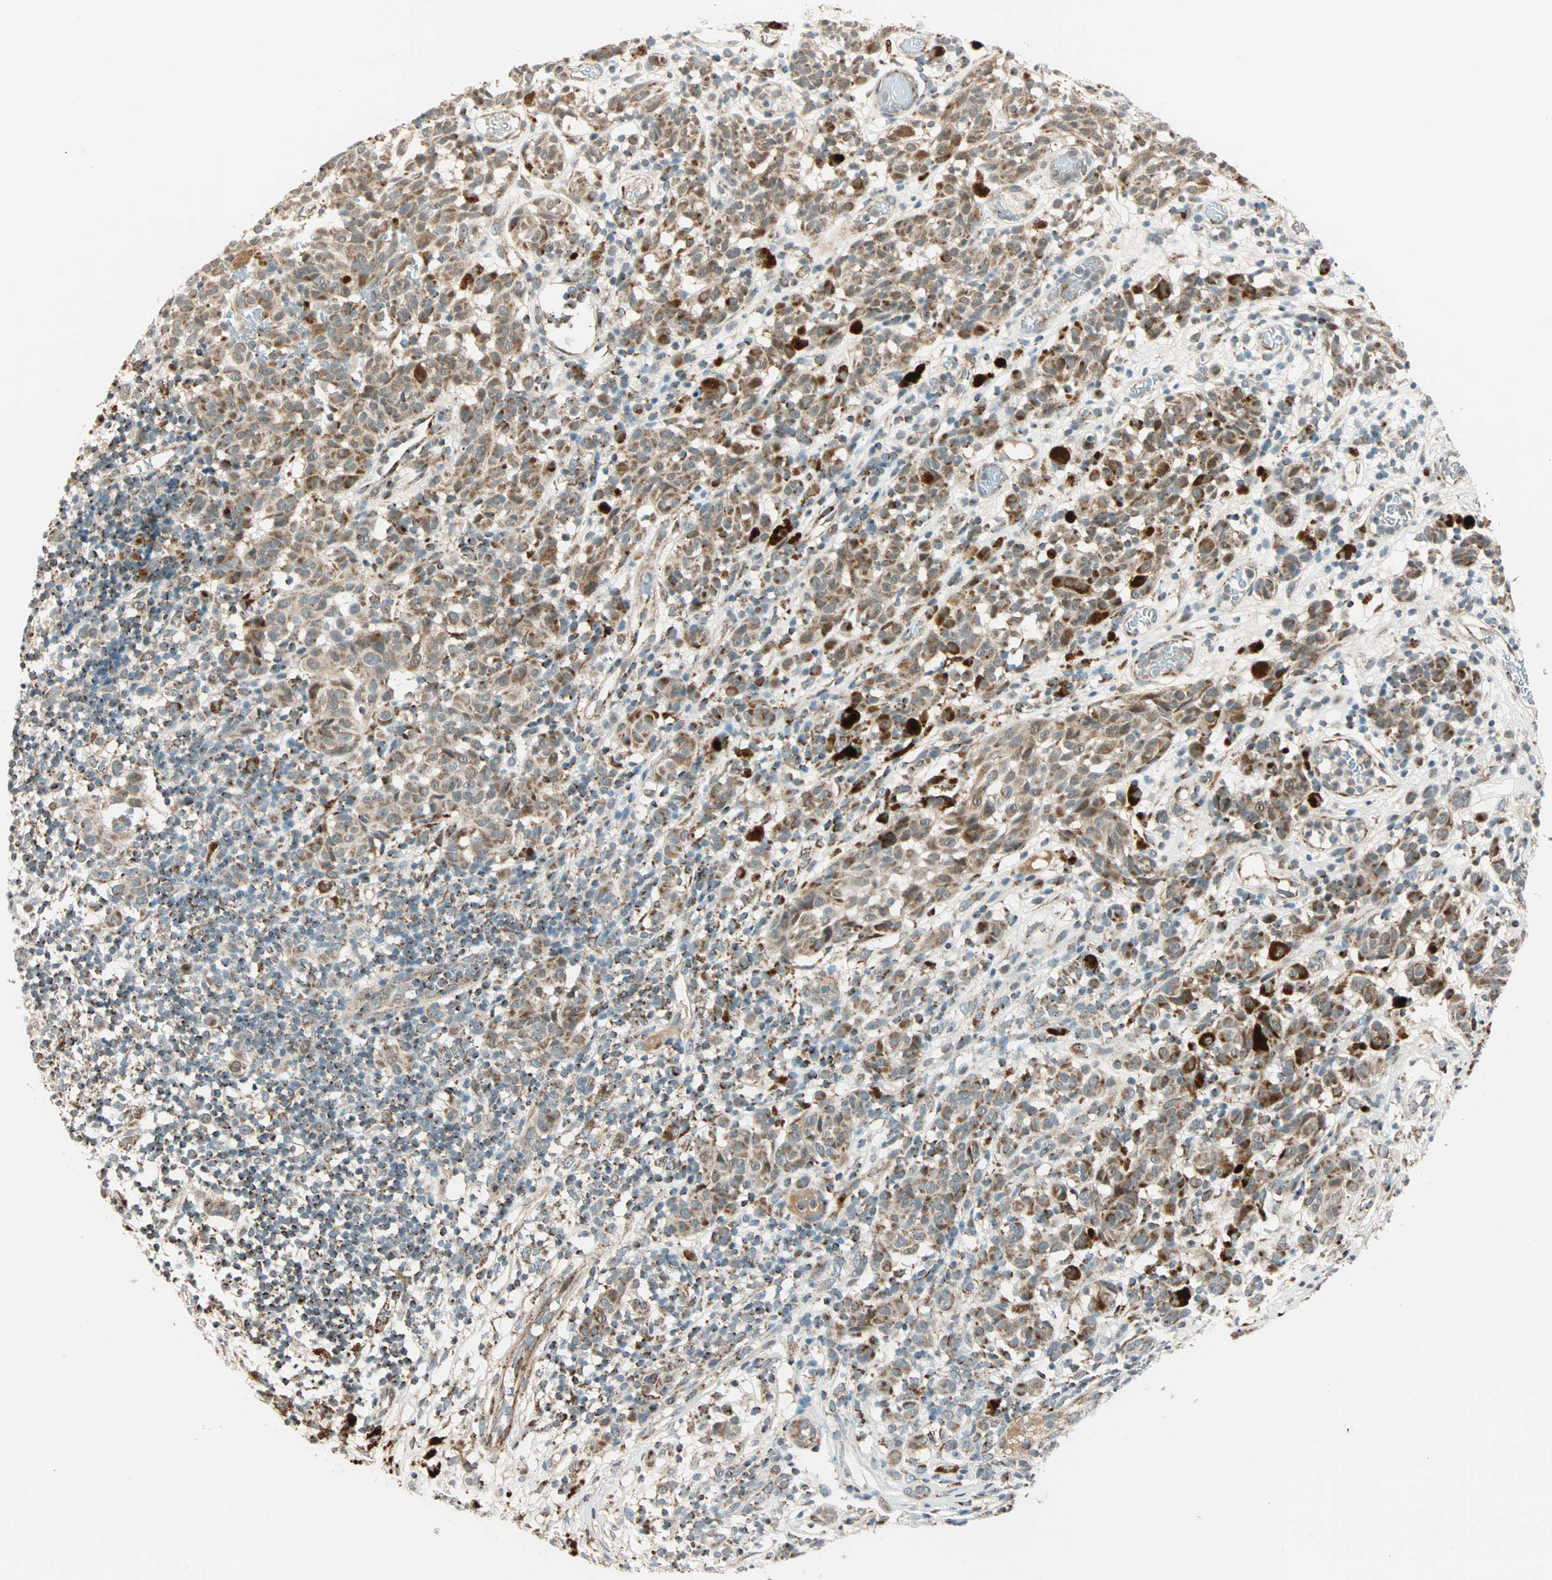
{"staining": {"intensity": "moderate", "quantity": ">75%", "location": "cytoplasmic/membranous"}, "tissue": "melanoma", "cell_type": "Tumor cells", "image_type": "cancer", "snomed": [{"axis": "morphology", "description": "Malignant melanoma, NOS"}, {"axis": "topography", "description": "Skin"}], "caption": "Malignant melanoma stained for a protein (brown) exhibits moderate cytoplasmic/membranous positive expression in approximately >75% of tumor cells.", "gene": "SPRY4", "patient": {"sex": "female", "age": 46}}